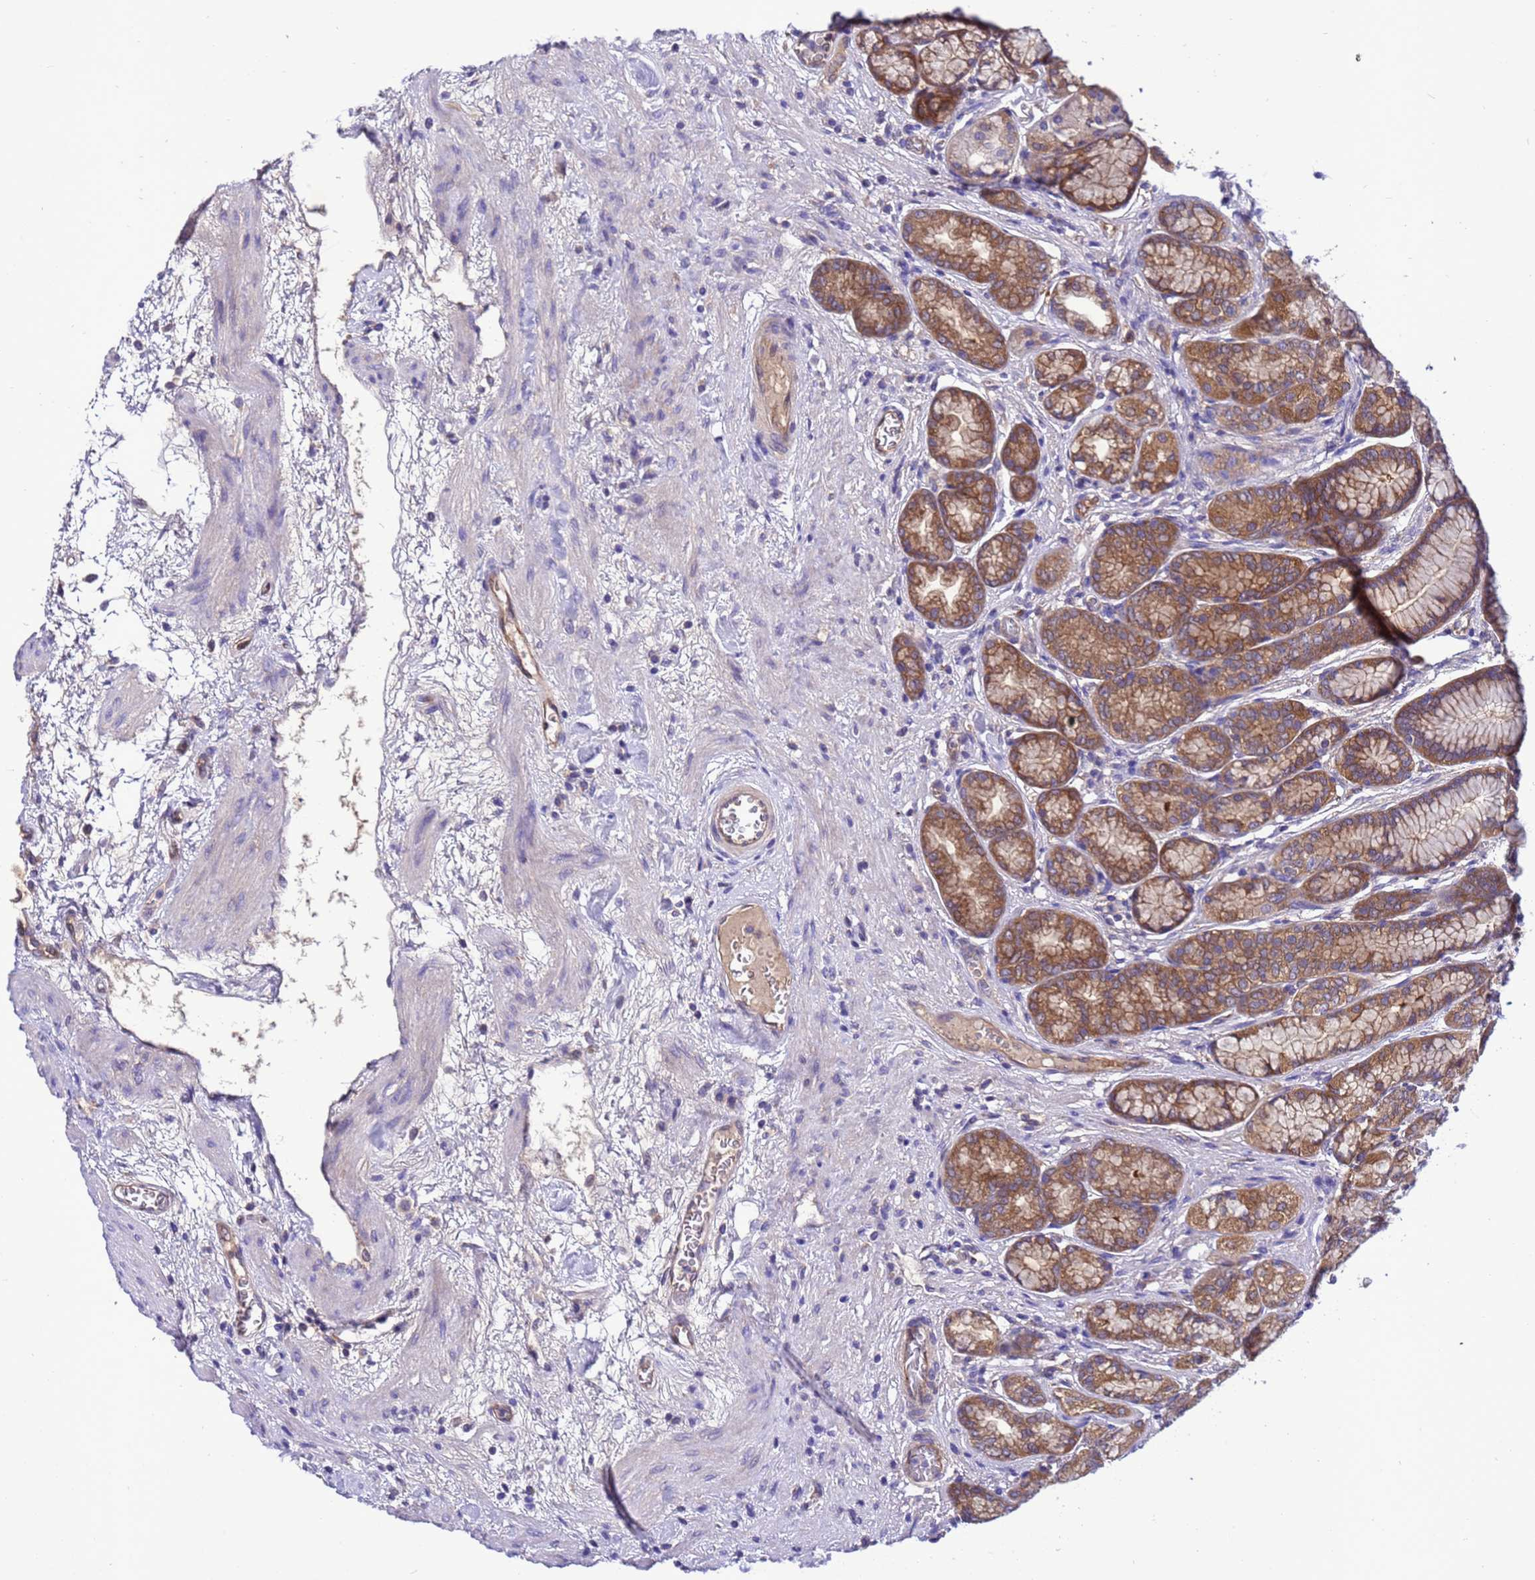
{"staining": {"intensity": "moderate", "quantity": ">75%", "location": "cytoplasmic/membranous"}, "tissue": "stomach", "cell_type": "Glandular cells", "image_type": "normal", "snomed": [{"axis": "morphology", "description": "Normal tissue, NOS"}, {"axis": "morphology", "description": "Adenocarcinoma, NOS"}, {"axis": "morphology", "description": "Adenocarcinoma, High grade"}, {"axis": "topography", "description": "Stomach, upper"}, {"axis": "topography", "description": "Stomach"}], "caption": "An immunohistochemistry (IHC) histopathology image of benign tissue is shown. Protein staining in brown highlights moderate cytoplasmic/membranous positivity in stomach within glandular cells. (Brightfield microscopy of DAB IHC at high magnification).", "gene": "RABEP2", "patient": {"sex": "female", "age": 65}}